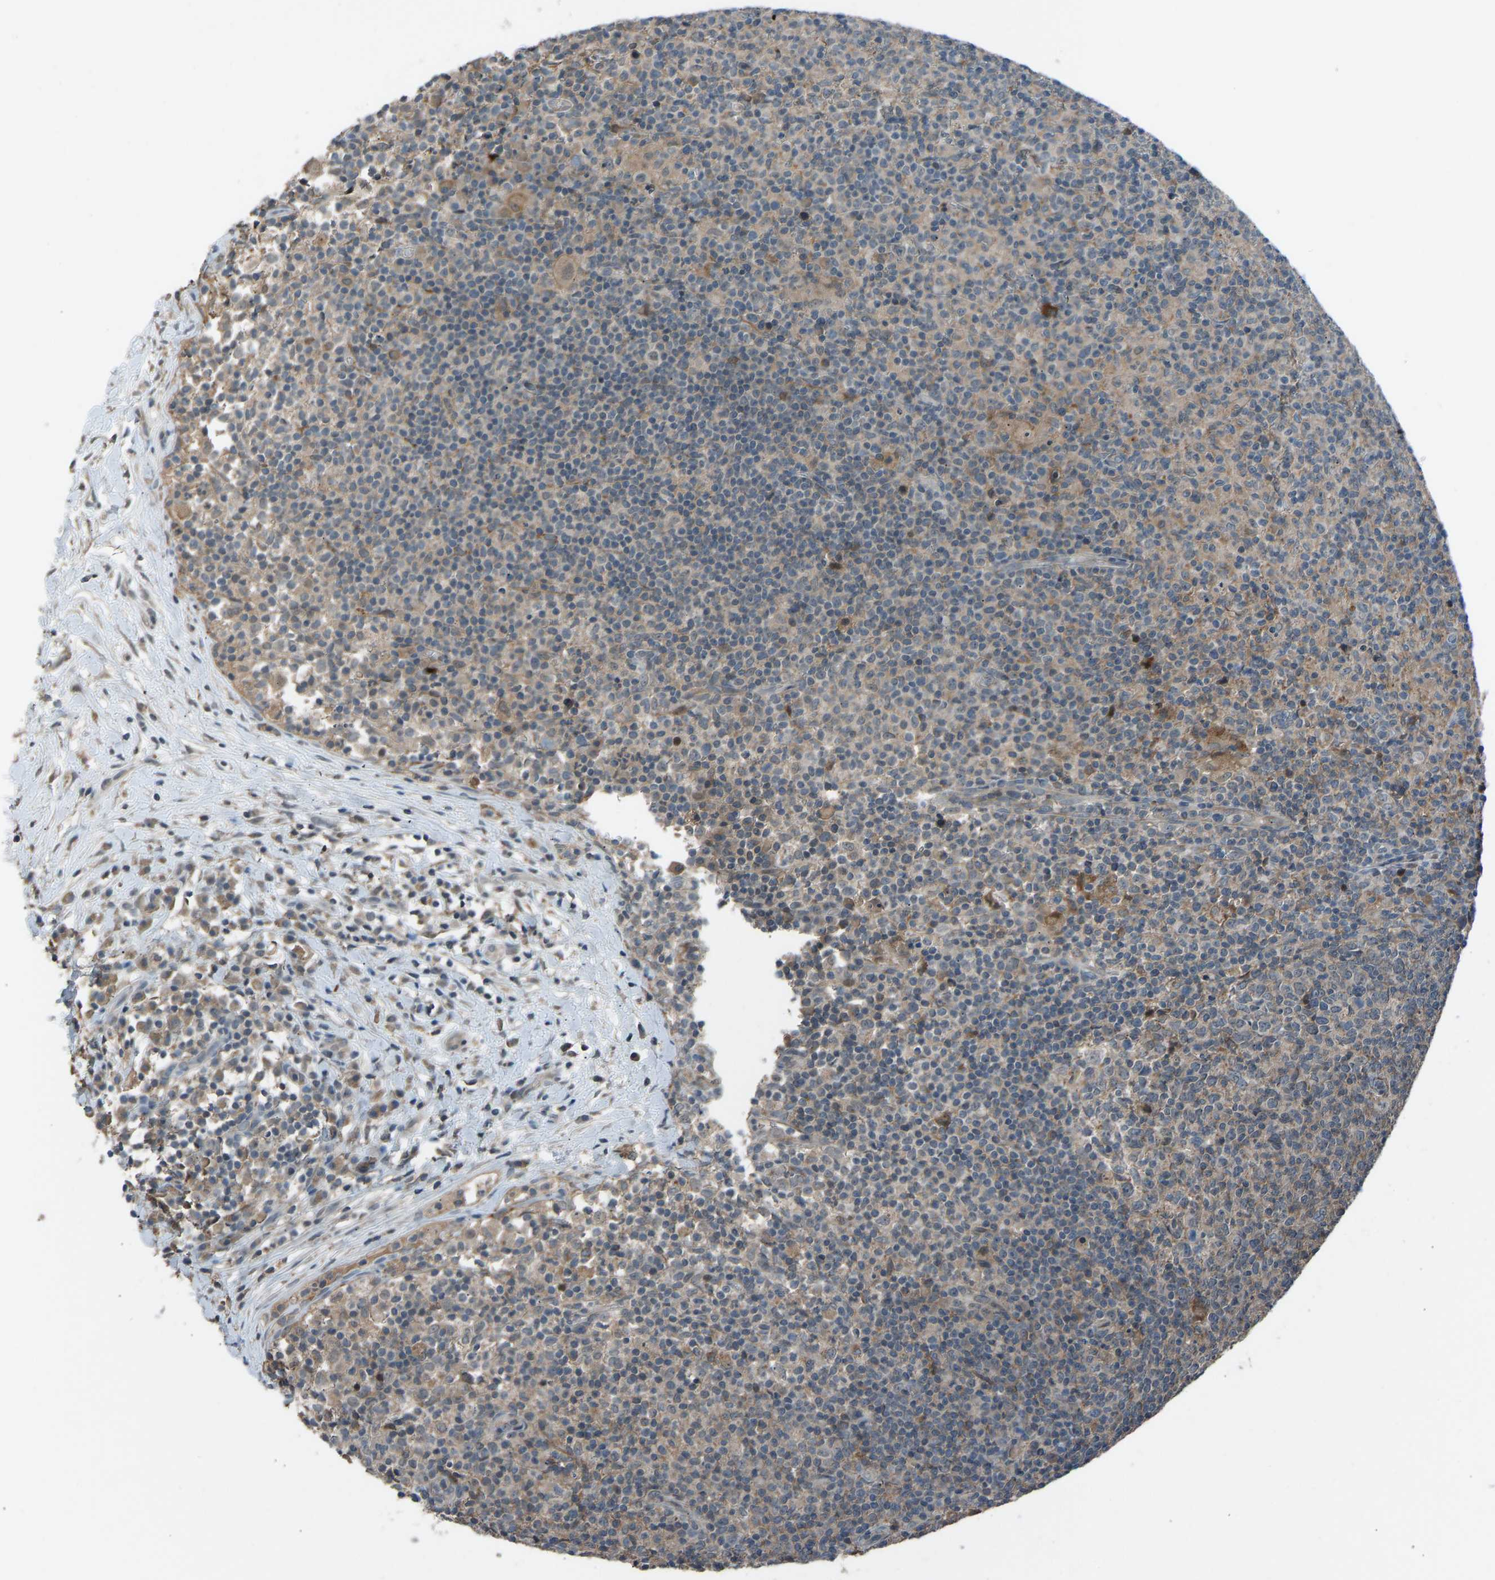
{"staining": {"intensity": "weak", "quantity": ">75%", "location": "cytoplasmic/membranous"}, "tissue": "lymph node", "cell_type": "Germinal center cells", "image_type": "normal", "snomed": [{"axis": "morphology", "description": "Normal tissue, NOS"}, {"axis": "morphology", "description": "Inflammation, NOS"}, {"axis": "topography", "description": "Lymph node"}], "caption": "Immunohistochemical staining of unremarkable lymph node displays >75% levels of weak cytoplasmic/membranous protein expression in about >75% of germinal center cells.", "gene": "SLC43A1", "patient": {"sex": "male", "age": 55}}